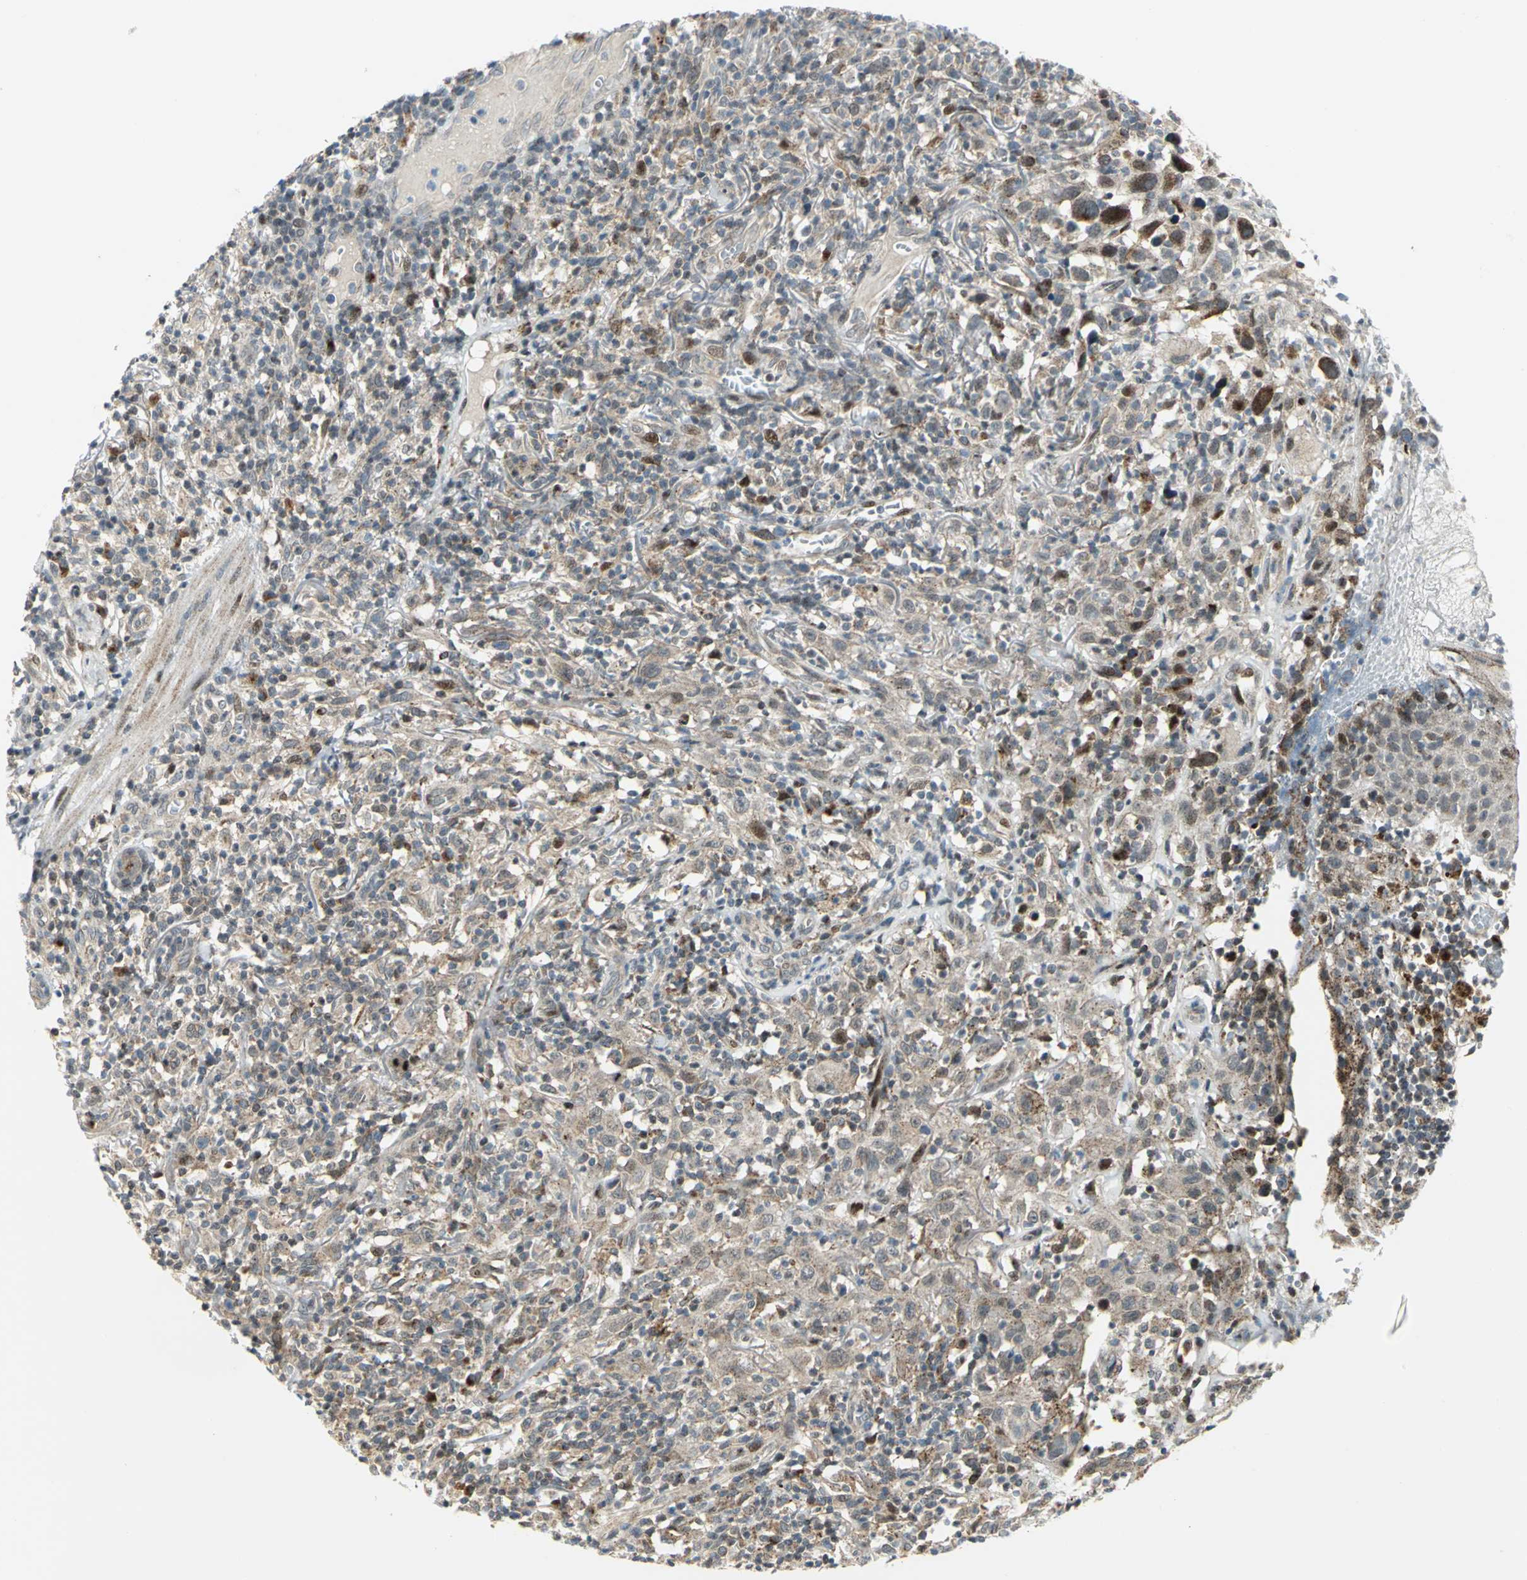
{"staining": {"intensity": "moderate", "quantity": ">75%", "location": "cytoplasmic/membranous"}, "tissue": "thyroid cancer", "cell_type": "Tumor cells", "image_type": "cancer", "snomed": [{"axis": "morphology", "description": "Carcinoma, NOS"}, {"axis": "topography", "description": "Thyroid gland"}], "caption": "IHC image of neoplastic tissue: human carcinoma (thyroid) stained using immunohistochemistry demonstrates medium levels of moderate protein expression localized specifically in the cytoplasmic/membranous of tumor cells, appearing as a cytoplasmic/membranous brown color.", "gene": "ATP6V1A", "patient": {"sex": "female", "age": 77}}